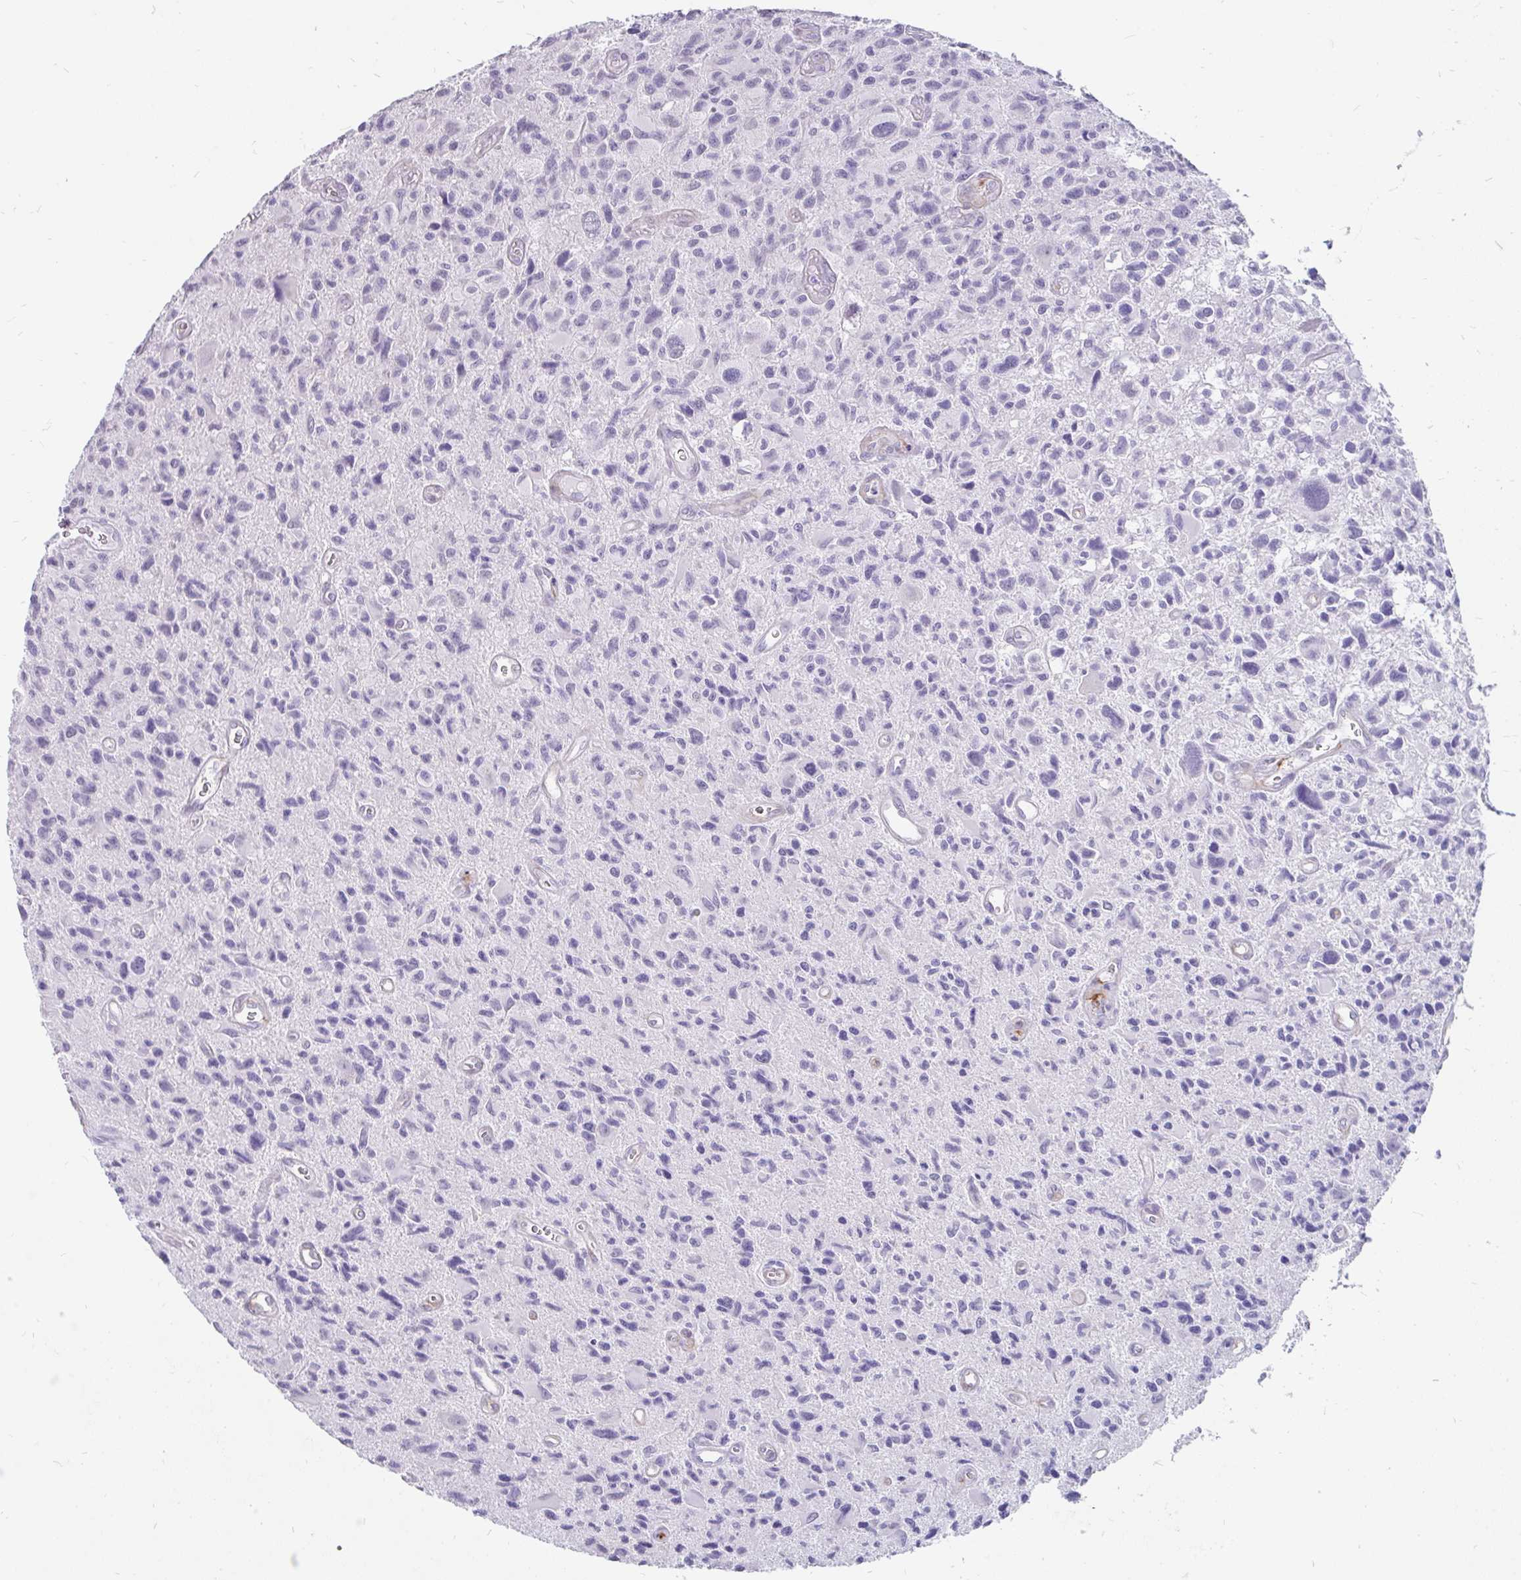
{"staining": {"intensity": "negative", "quantity": "none", "location": "none"}, "tissue": "glioma", "cell_type": "Tumor cells", "image_type": "cancer", "snomed": [{"axis": "morphology", "description": "Glioma, malignant, High grade"}, {"axis": "topography", "description": "Brain"}], "caption": "Tumor cells are negative for protein expression in human high-grade glioma (malignant).", "gene": "EML5", "patient": {"sex": "male", "age": 76}}